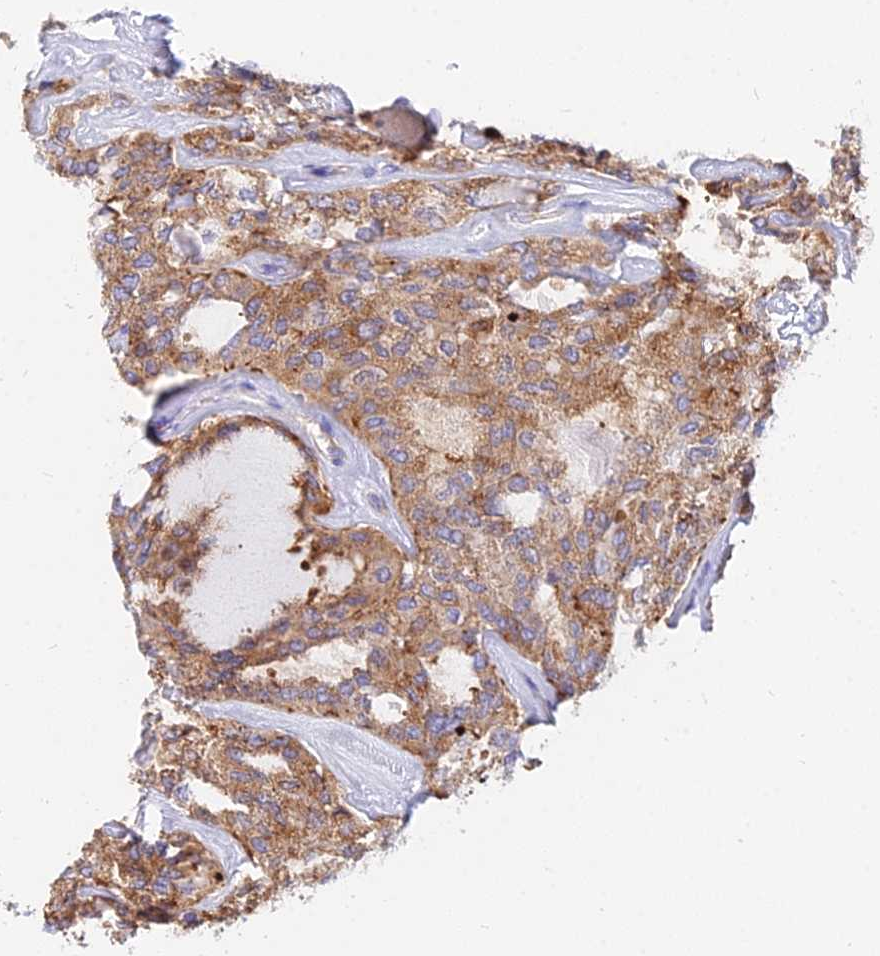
{"staining": {"intensity": "moderate", "quantity": ">75%", "location": "cytoplasmic/membranous"}, "tissue": "thyroid cancer", "cell_type": "Tumor cells", "image_type": "cancer", "snomed": [{"axis": "morphology", "description": "Follicular adenoma carcinoma, NOS"}, {"axis": "topography", "description": "Thyroid gland"}], "caption": "Human thyroid follicular adenoma carcinoma stained for a protein (brown) shows moderate cytoplasmic/membranous positive expression in approximately >75% of tumor cells.", "gene": "AGTRAP", "patient": {"sex": "male", "age": 75}}